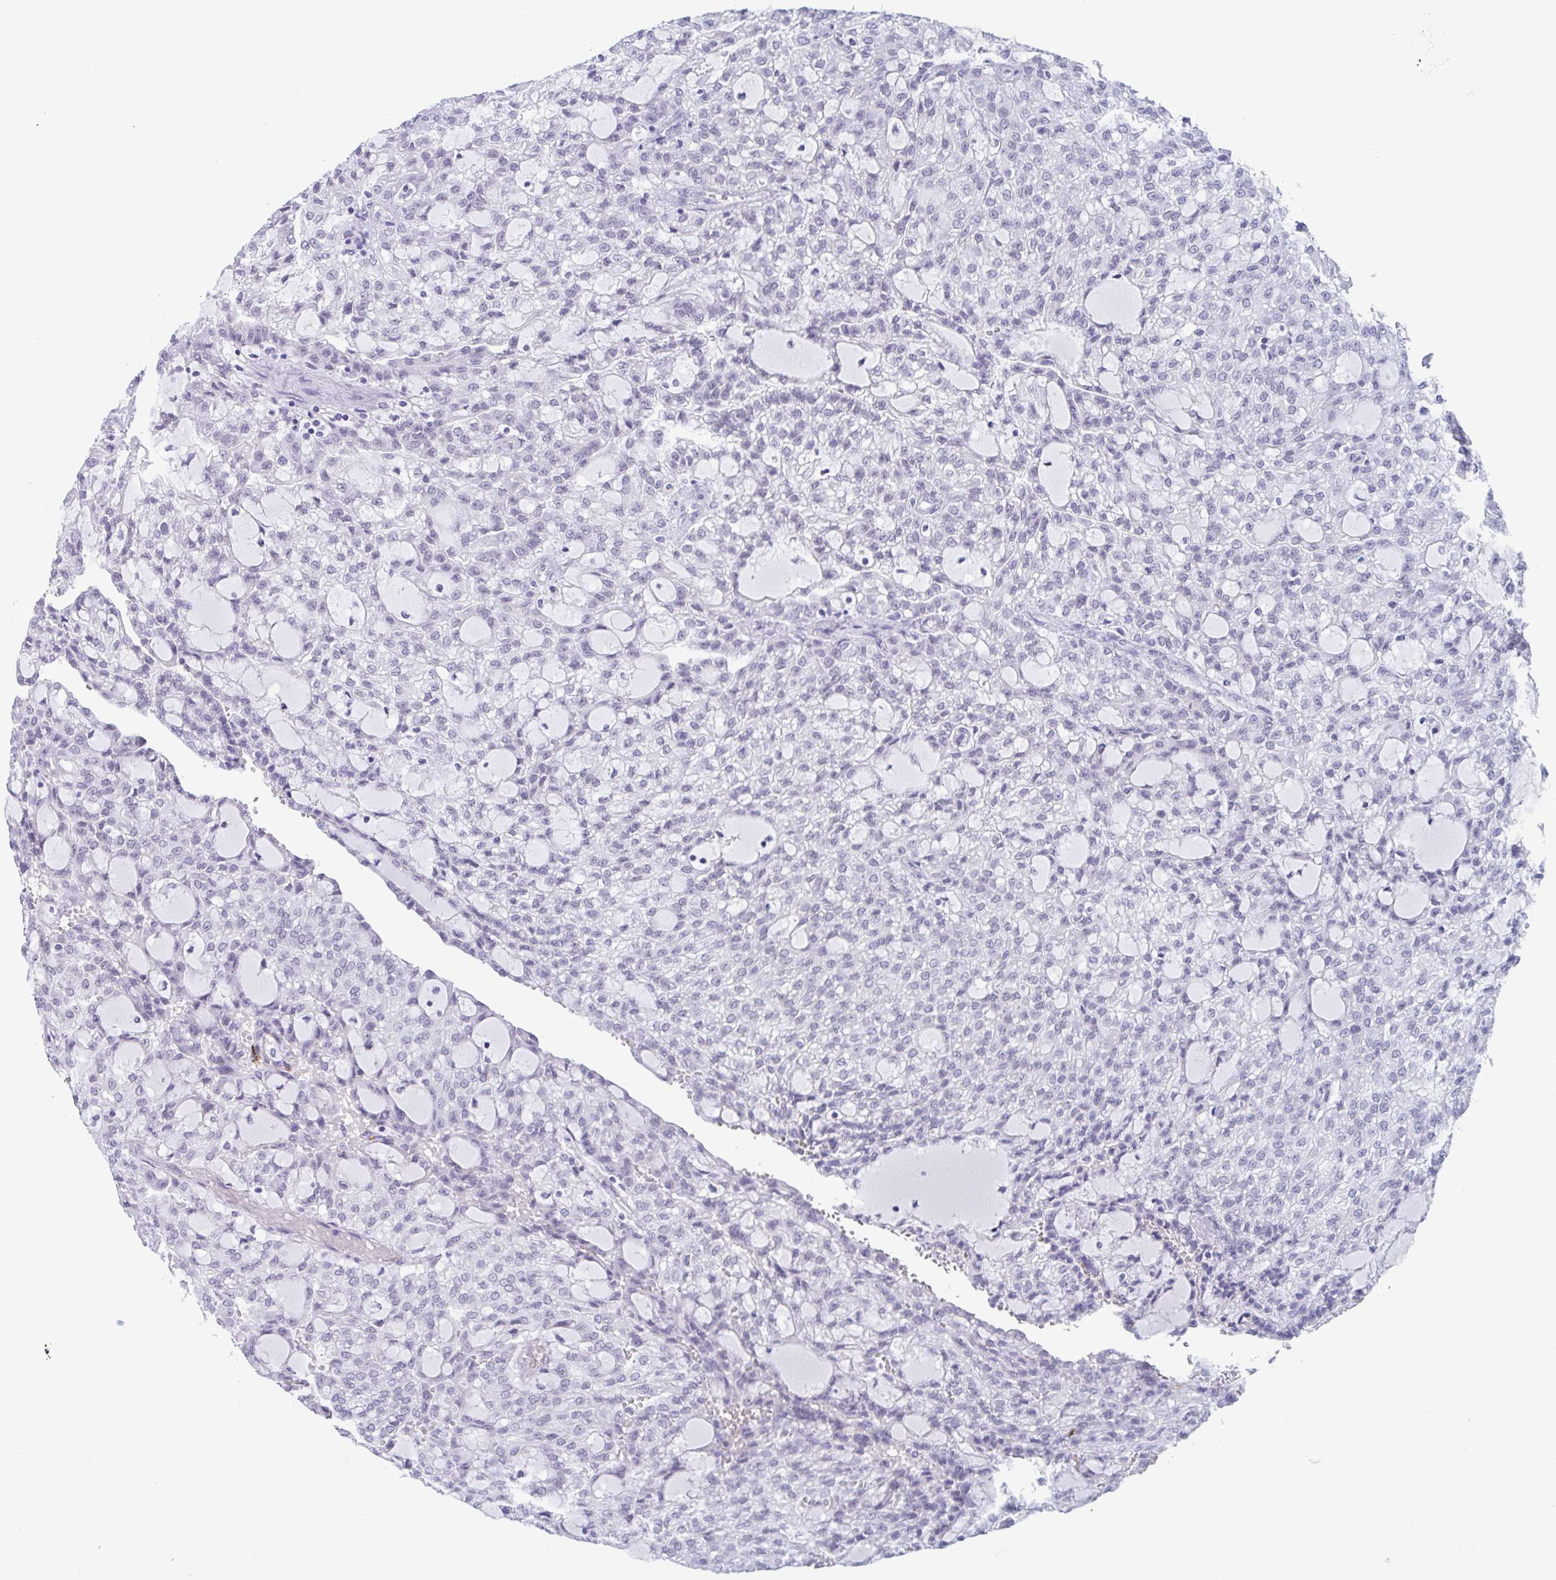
{"staining": {"intensity": "negative", "quantity": "none", "location": "none"}, "tissue": "renal cancer", "cell_type": "Tumor cells", "image_type": "cancer", "snomed": [{"axis": "morphology", "description": "Adenocarcinoma, NOS"}, {"axis": "topography", "description": "Kidney"}], "caption": "Tumor cells show no significant protein staining in adenocarcinoma (renal).", "gene": "CDX4", "patient": {"sex": "male", "age": 63}}